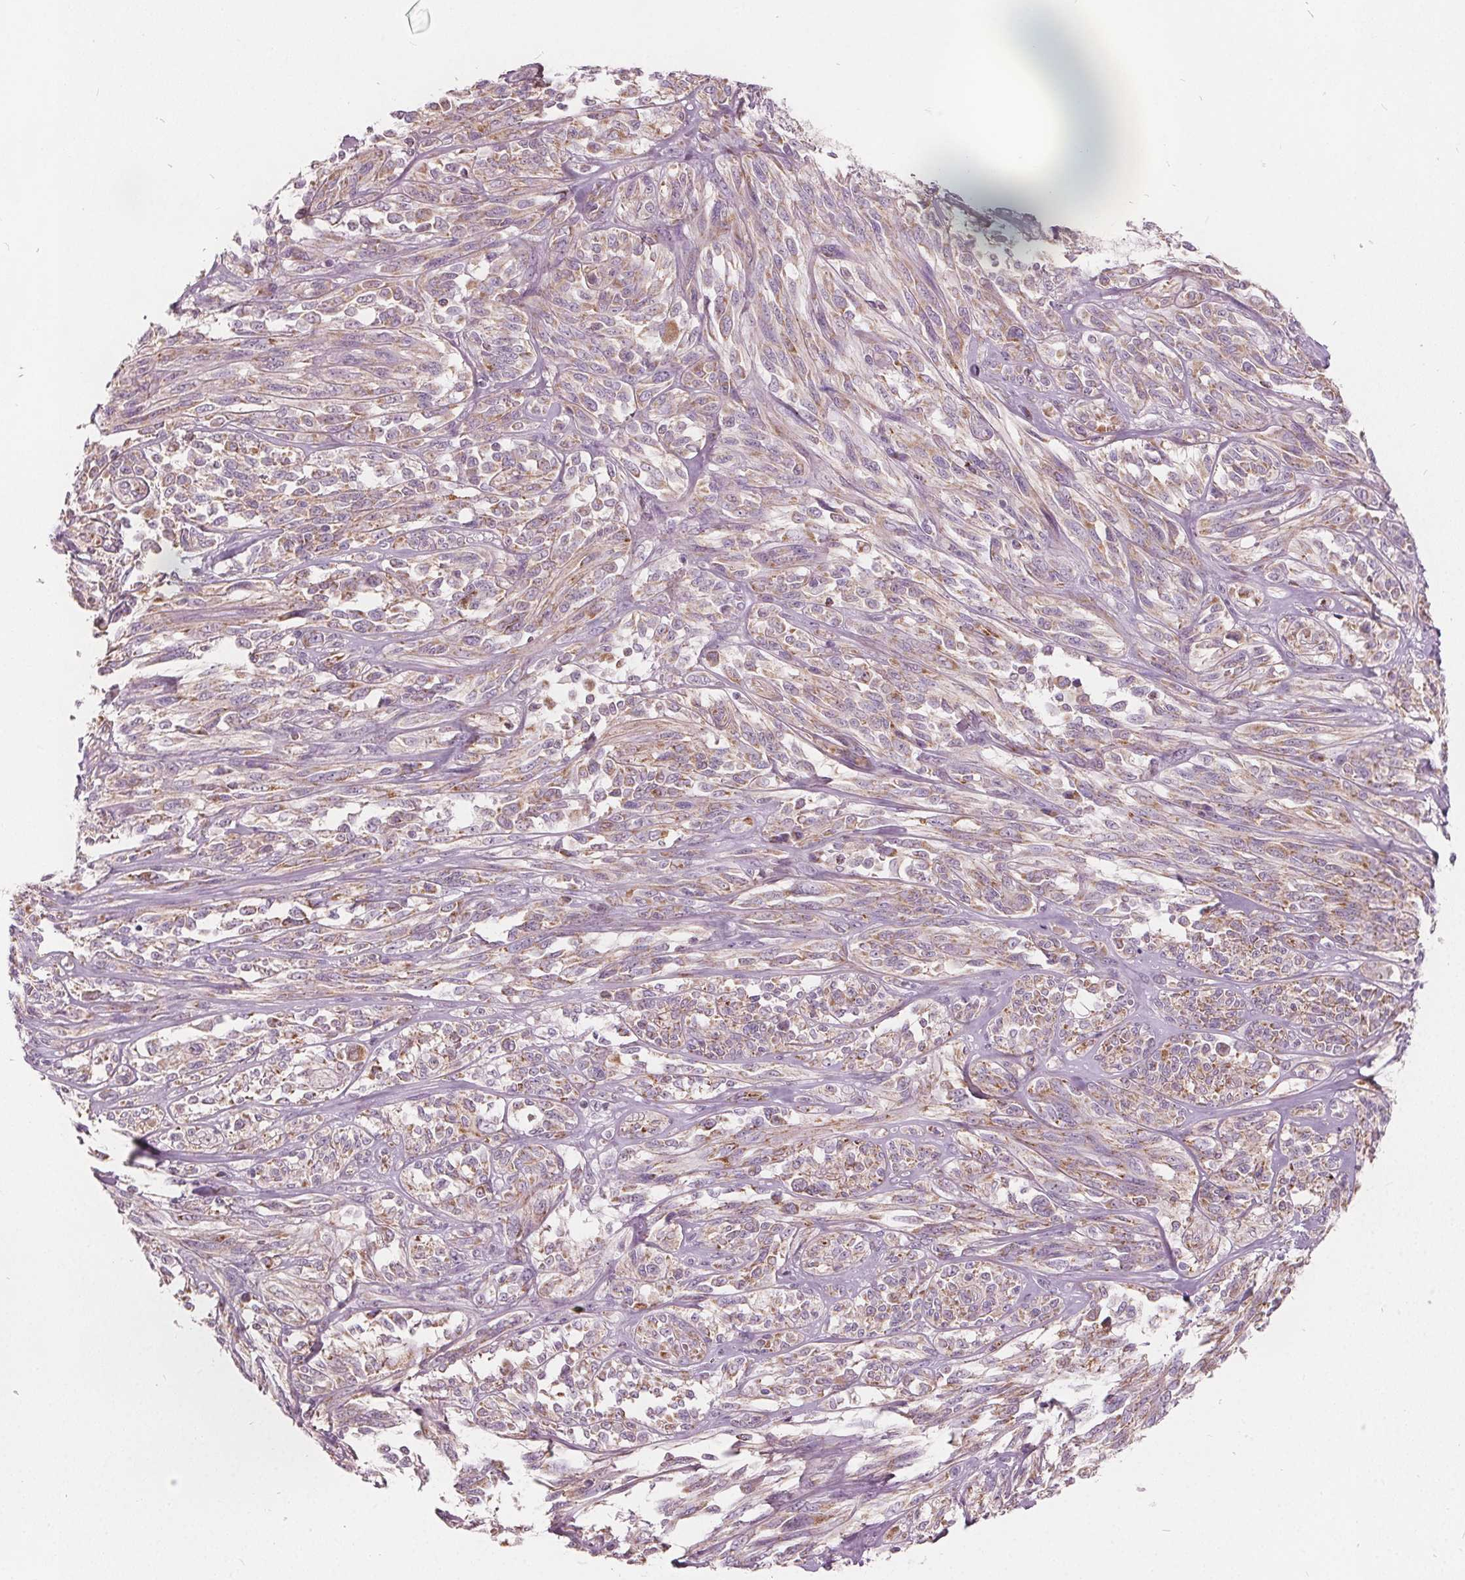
{"staining": {"intensity": "weak", "quantity": ">75%", "location": "cytoplasmic/membranous"}, "tissue": "melanoma", "cell_type": "Tumor cells", "image_type": "cancer", "snomed": [{"axis": "morphology", "description": "Malignant melanoma, NOS"}, {"axis": "topography", "description": "Skin"}], "caption": "IHC of malignant melanoma demonstrates low levels of weak cytoplasmic/membranous staining in about >75% of tumor cells.", "gene": "ECI2", "patient": {"sex": "female", "age": 91}}